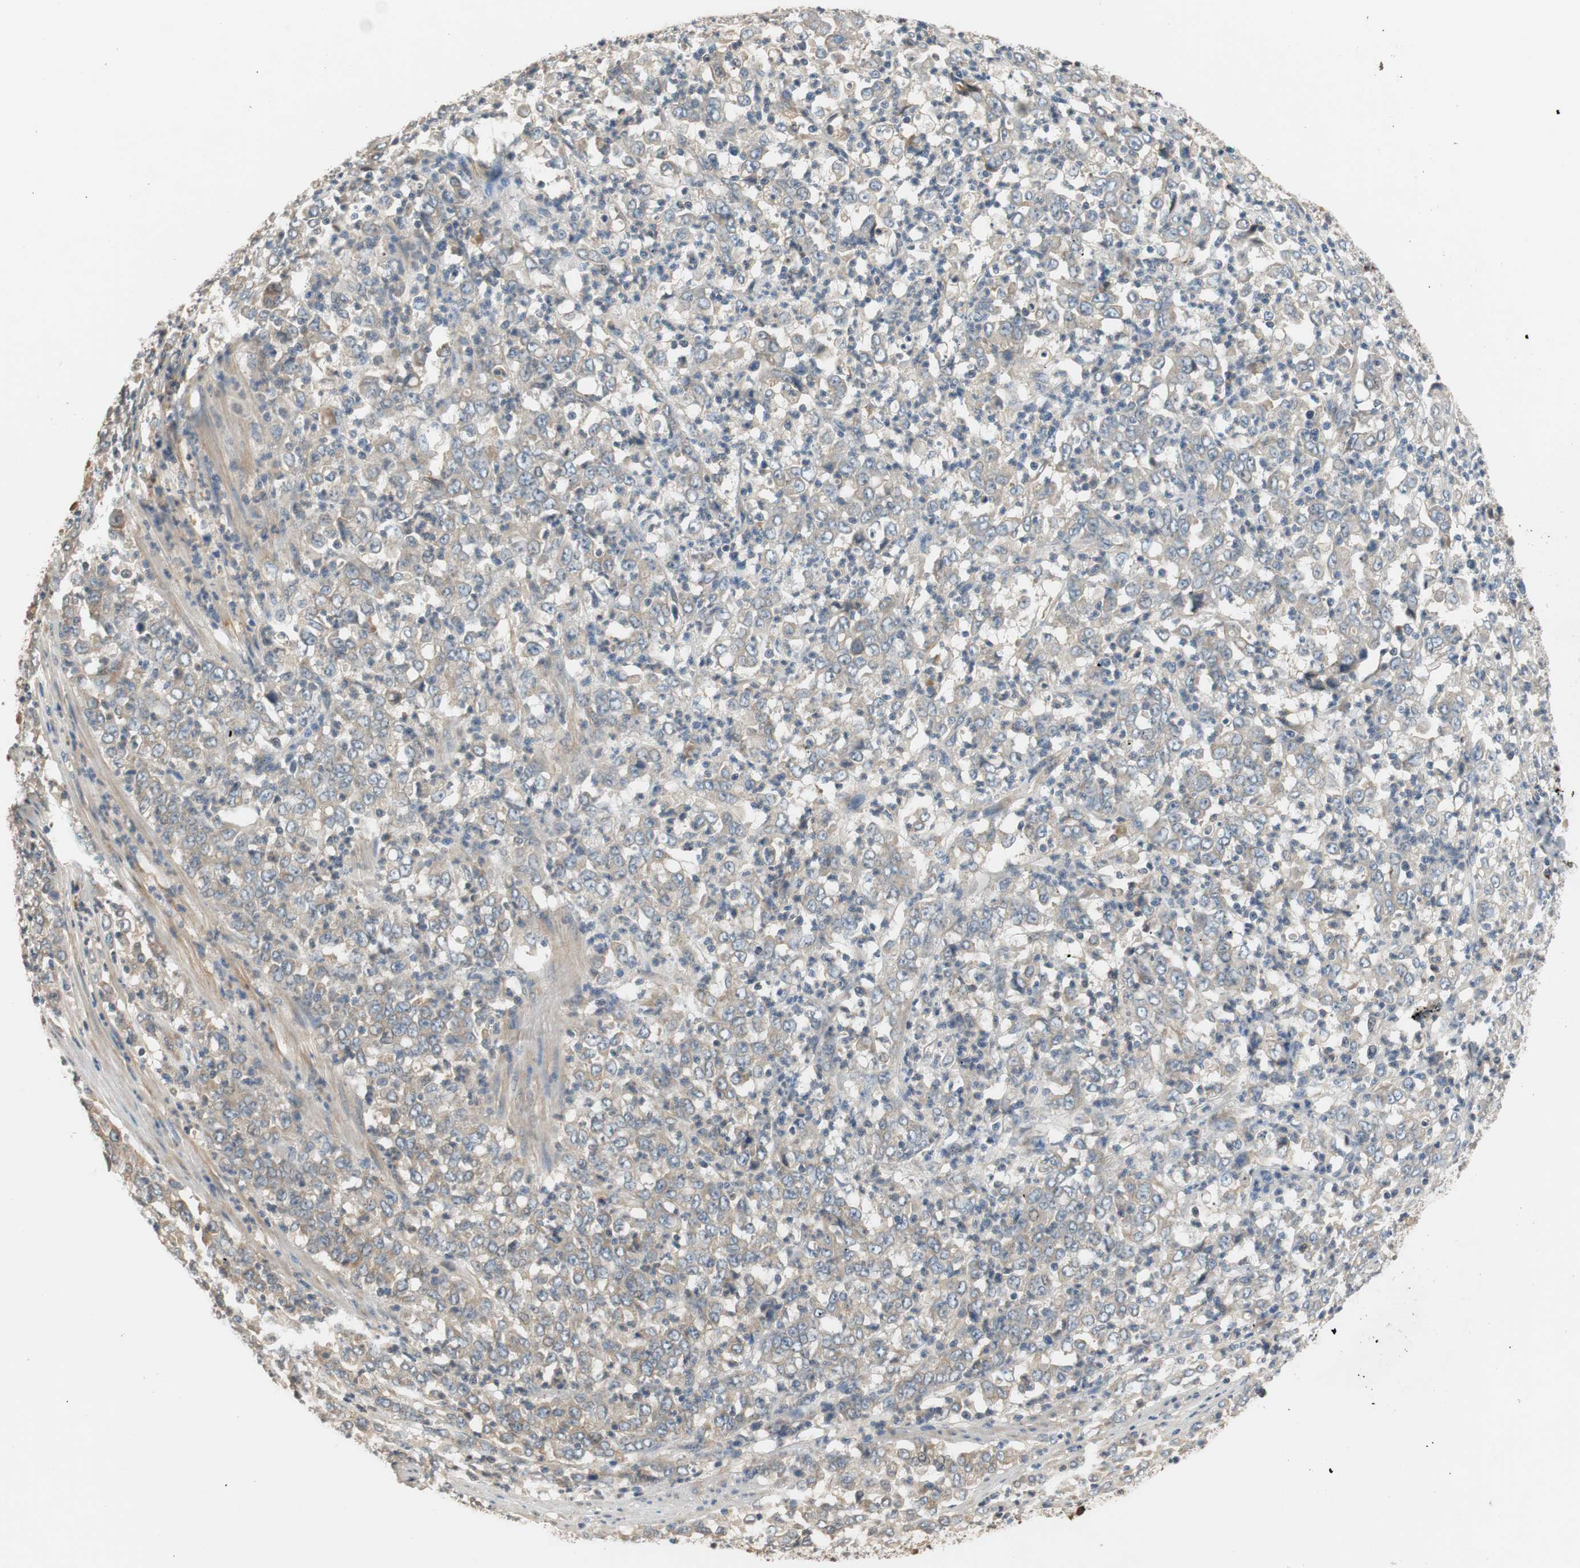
{"staining": {"intensity": "weak", "quantity": ">75%", "location": "cytoplasmic/membranous"}, "tissue": "stomach cancer", "cell_type": "Tumor cells", "image_type": "cancer", "snomed": [{"axis": "morphology", "description": "Adenocarcinoma, NOS"}, {"axis": "topography", "description": "Stomach, lower"}], "caption": "This photomicrograph shows immunohistochemistry staining of stomach cancer (adenocarcinoma), with low weak cytoplasmic/membranous staining in approximately >75% of tumor cells.", "gene": "C4A", "patient": {"sex": "female", "age": 71}}